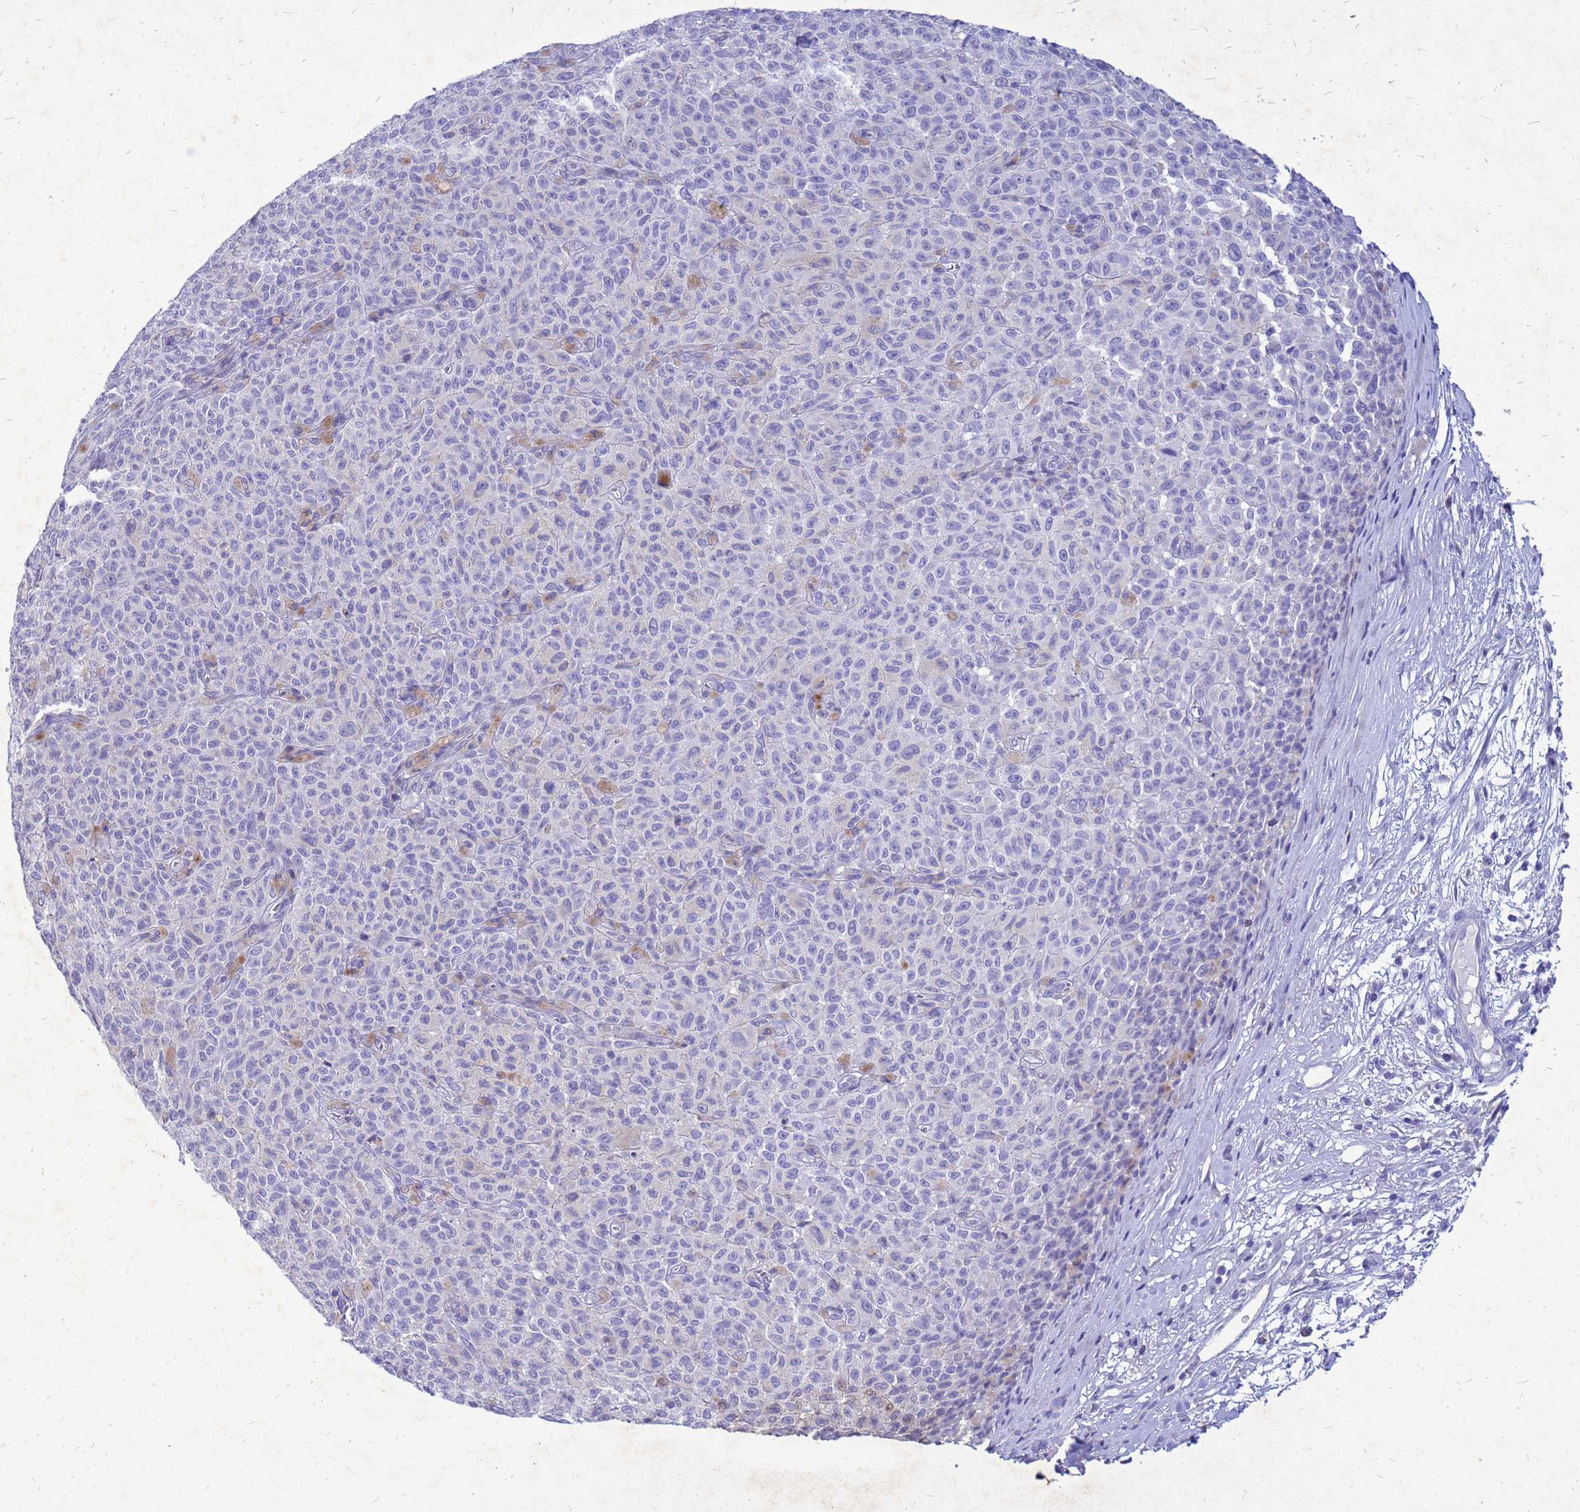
{"staining": {"intensity": "negative", "quantity": "none", "location": "none"}, "tissue": "melanoma", "cell_type": "Tumor cells", "image_type": "cancer", "snomed": [{"axis": "morphology", "description": "Malignant melanoma, NOS"}, {"axis": "topography", "description": "Skin"}], "caption": "An image of human melanoma is negative for staining in tumor cells.", "gene": "AKR1C1", "patient": {"sex": "female", "age": 82}}